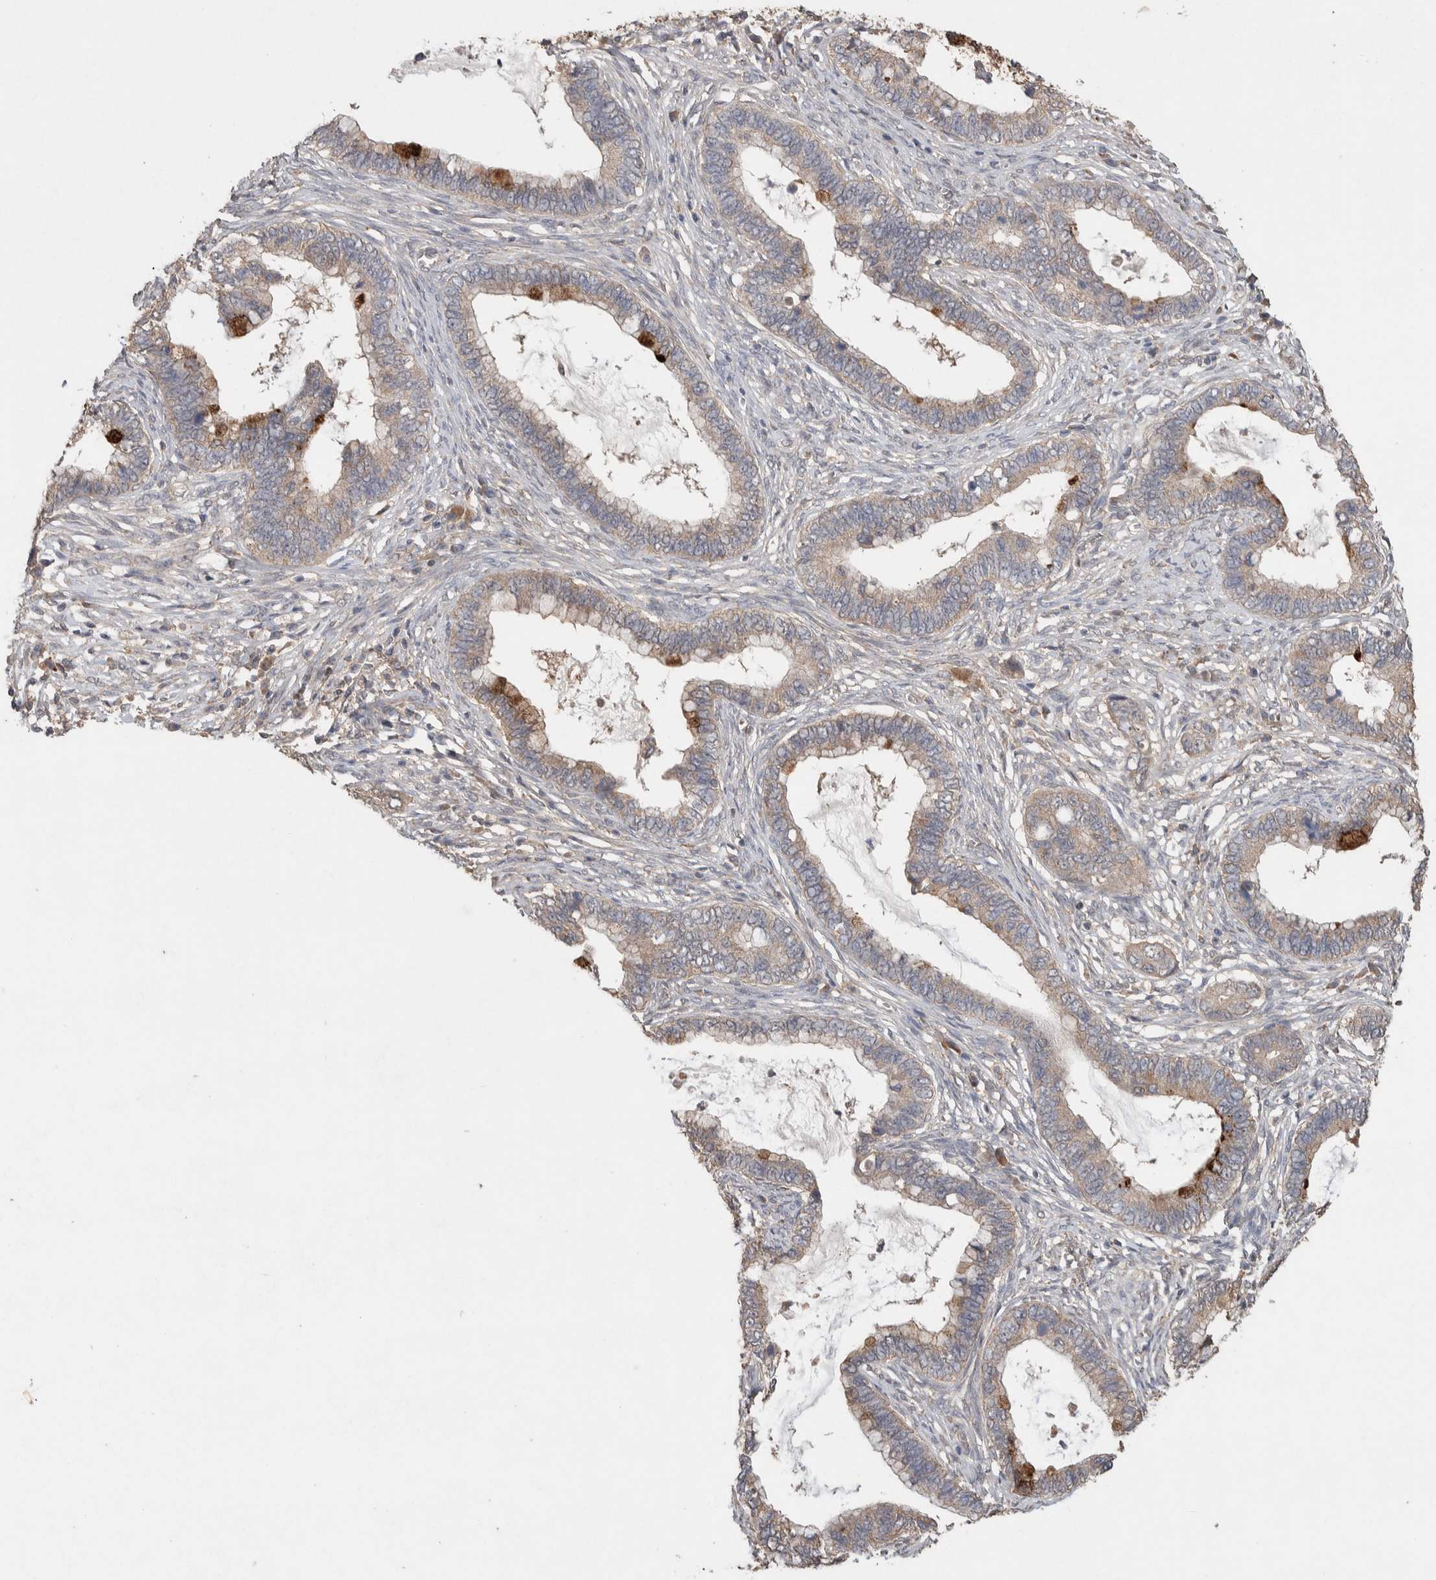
{"staining": {"intensity": "weak", "quantity": ">75%", "location": "cytoplasmic/membranous"}, "tissue": "cervical cancer", "cell_type": "Tumor cells", "image_type": "cancer", "snomed": [{"axis": "morphology", "description": "Adenocarcinoma, NOS"}, {"axis": "topography", "description": "Cervix"}], "caption": "IHC micrograph of adenocarcinoma (cervical) stained for a protein (brown), which exhibits low levels of weak cytoplasmic/membranous expression in about >75% of tumor cells.", "gene": "KCNJ5", "patient": {"sex": "female", "age": 44}}